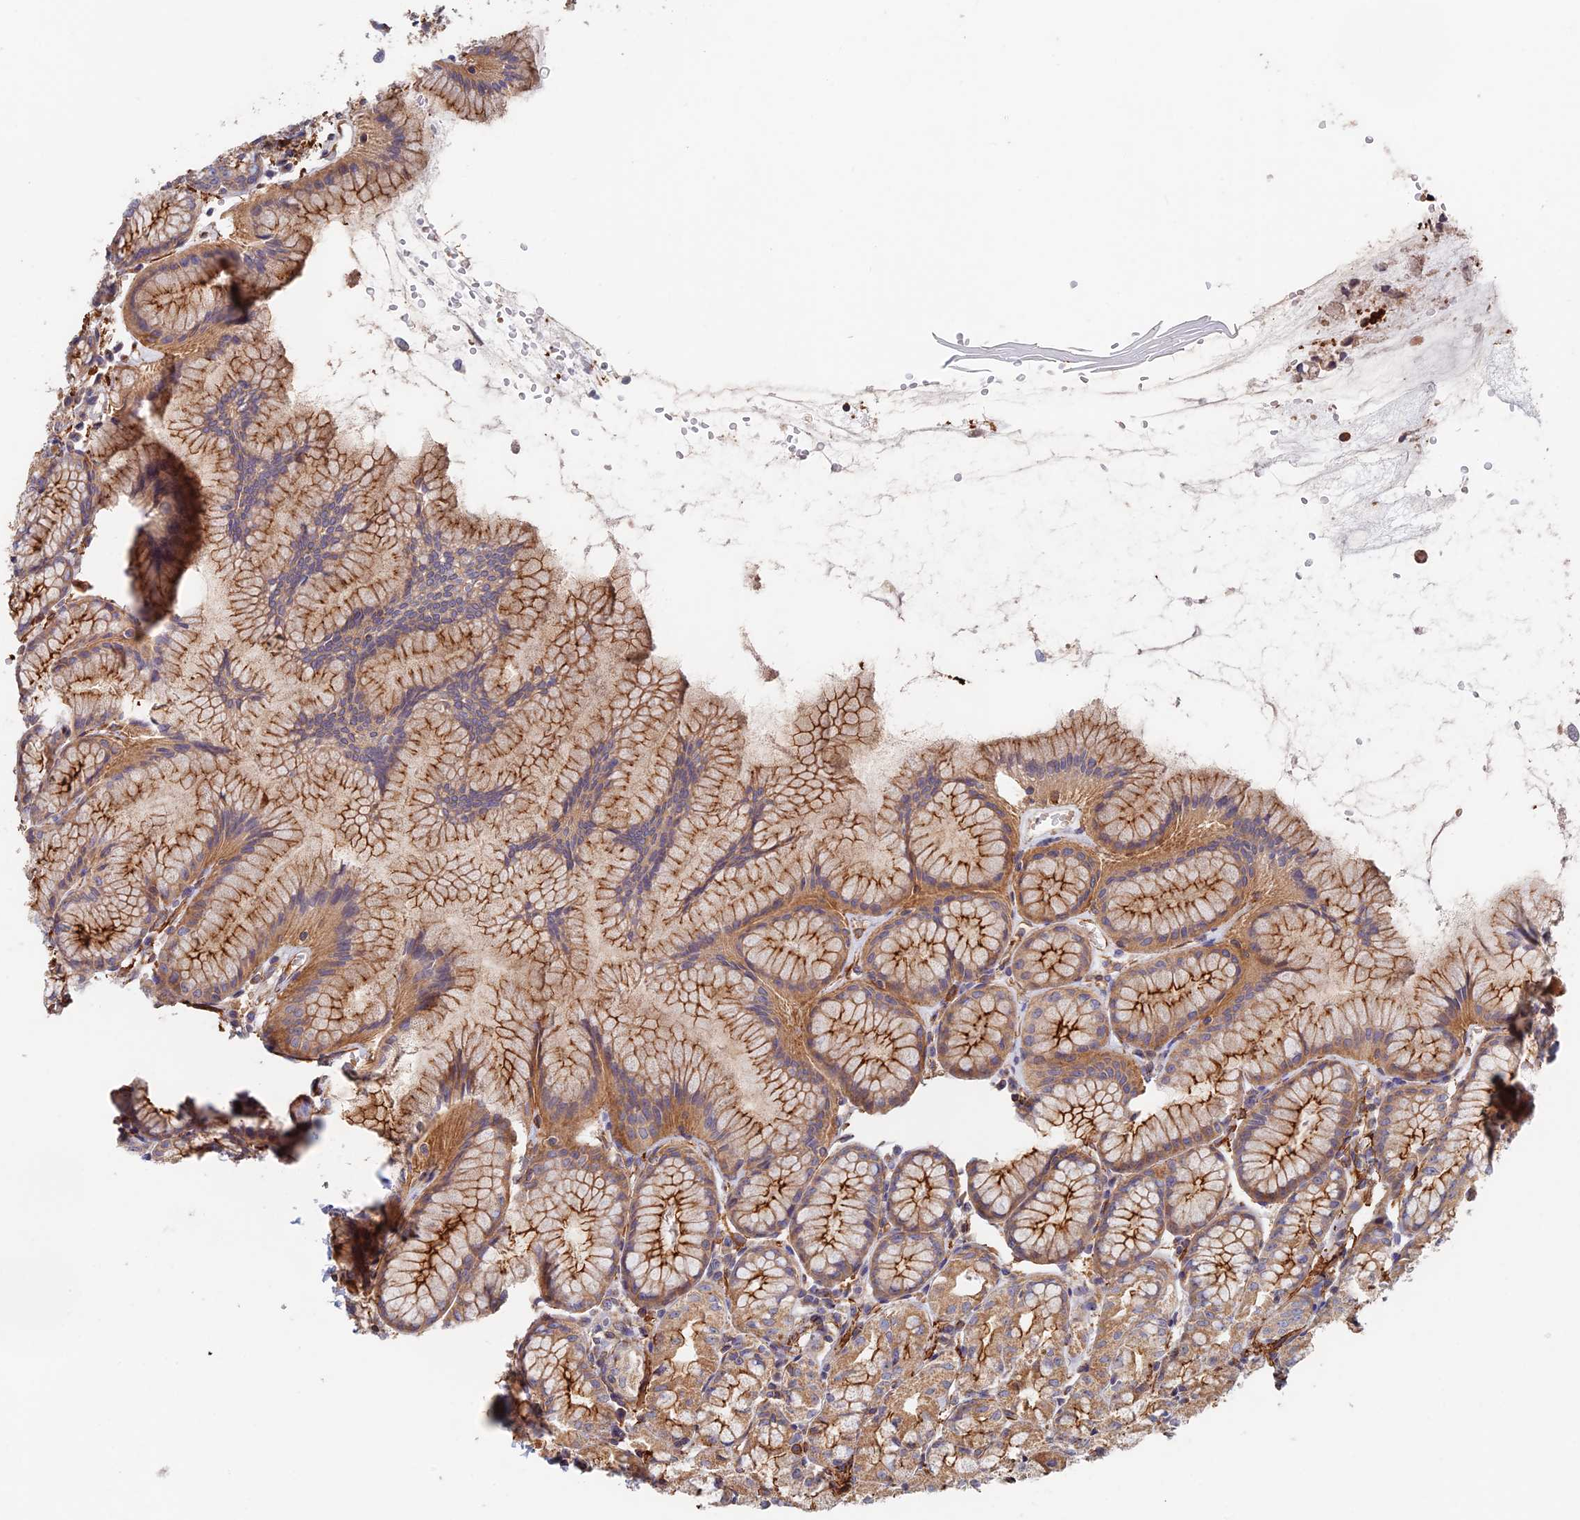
{"staining": {"intensity": "strong", "quantity": ">75%", "location": "cytoplasmic/membranous"}, "tissue": "stomach", "cell_type": "Glandular cells", "image_type": "normal", "snomed": [{"axis": "morphology", "description": "Normal tissue, NOS"}, {"axis": "topography", "description": "Stomach, upper"}], "caption": "Protein expression analysis of normal stomach reveals strong cytoplasmic/membranous positivity in approximately >75% of glandular cells.", "gene": "PAK4", "patient": {"sex": "male", "age": 47}}